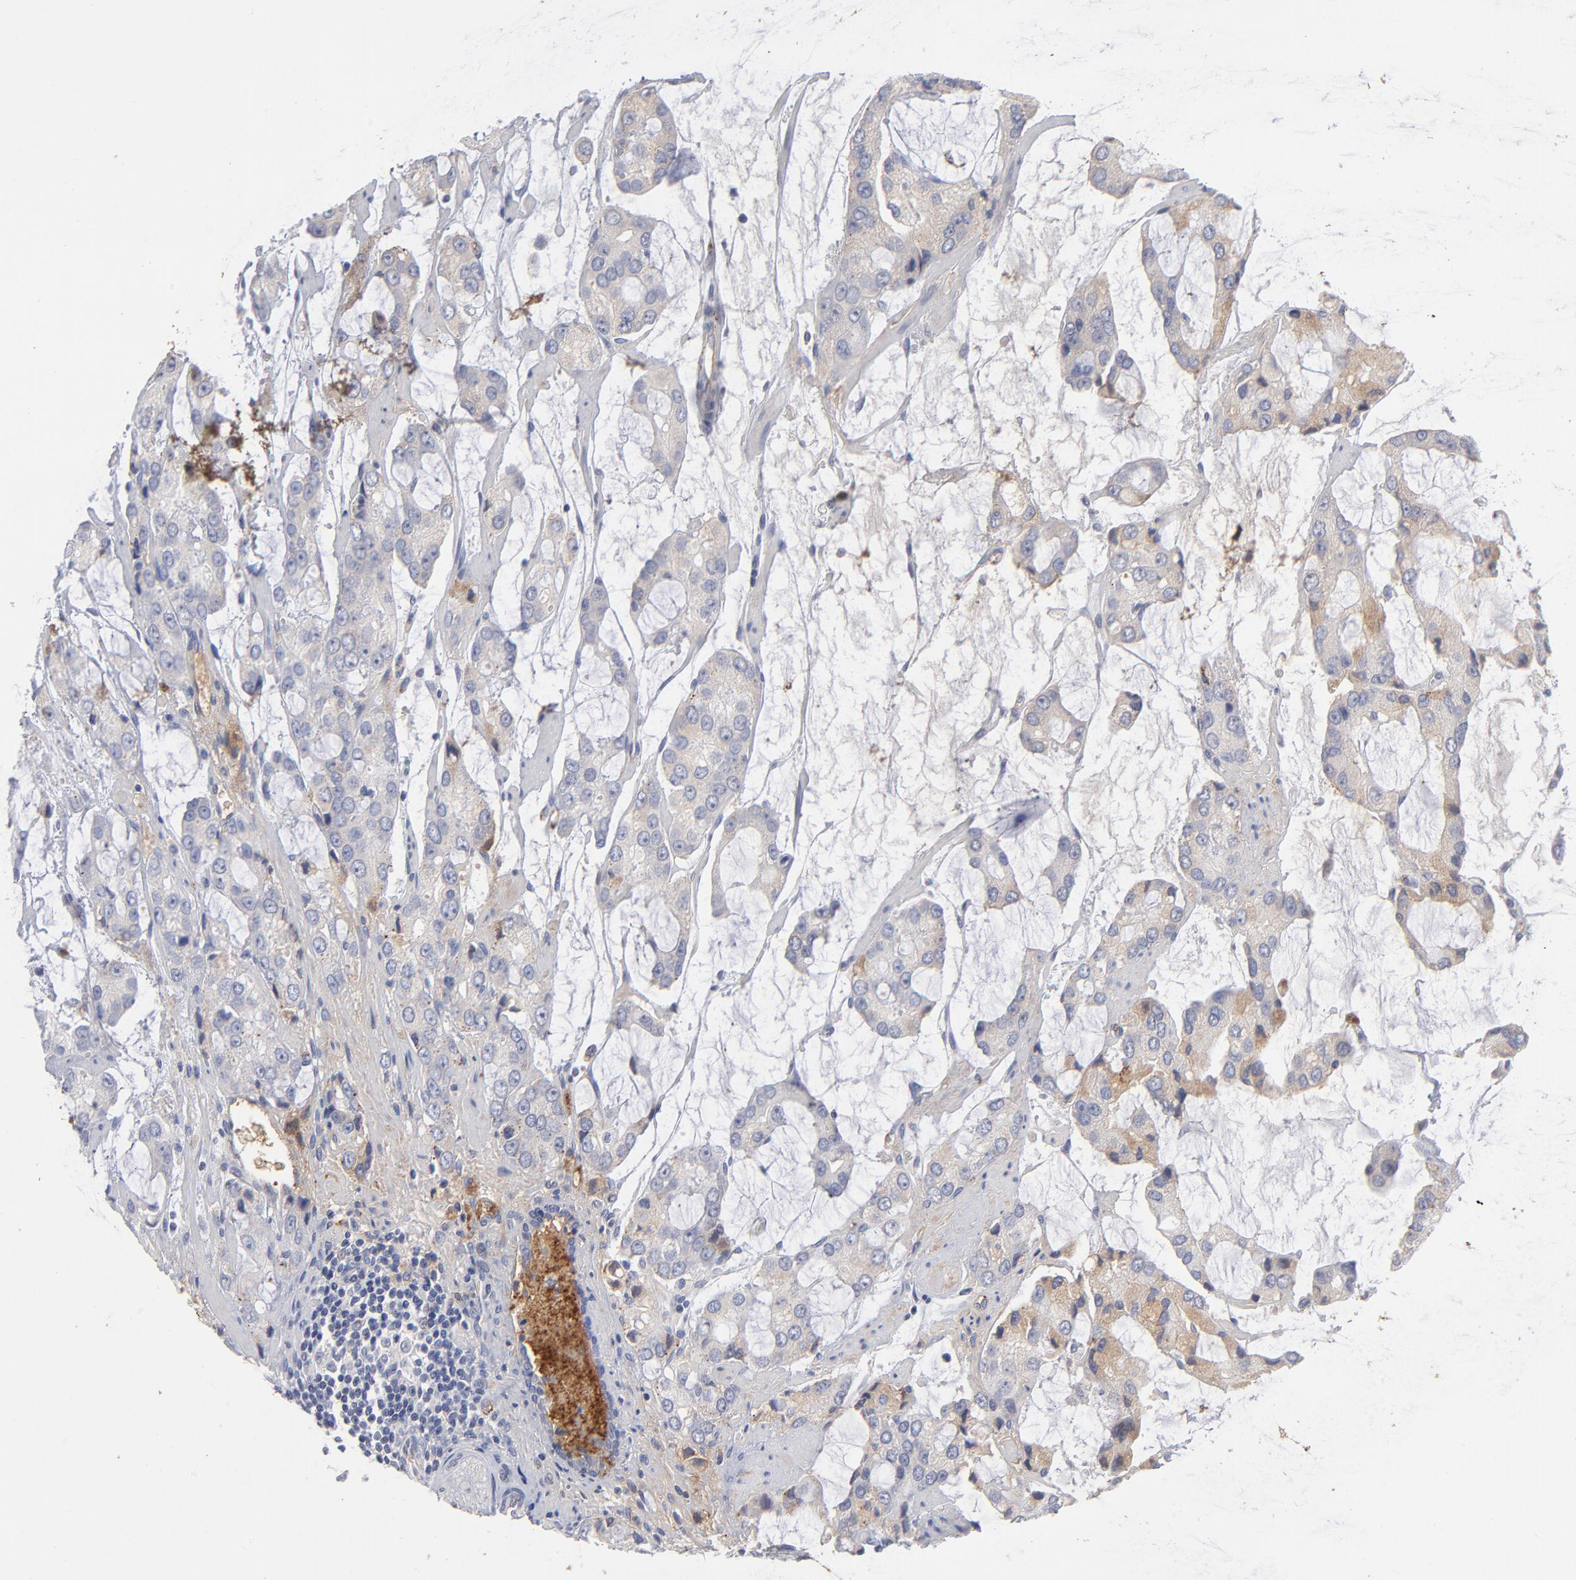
{"staining": {"intensity": "weak", "quantity": "<25%", "location": "cytoplasmic/membranous"}, "tissue": "prostate cancer", "cell_type": "Tumor cells", "image_type": "cancer", "snomed": [{"axis": "morphology", "description": "Adenocarcinoma, High grade"}, {"axis": "topography", "description": "Prostate"}], "caption": "Immunohistochemical staining of prostate high-grade adenocarcinoma reveals no significant expression in tumor cells.", "gene": "CCR3", "patient": {"sex": "male", "age": 67}}